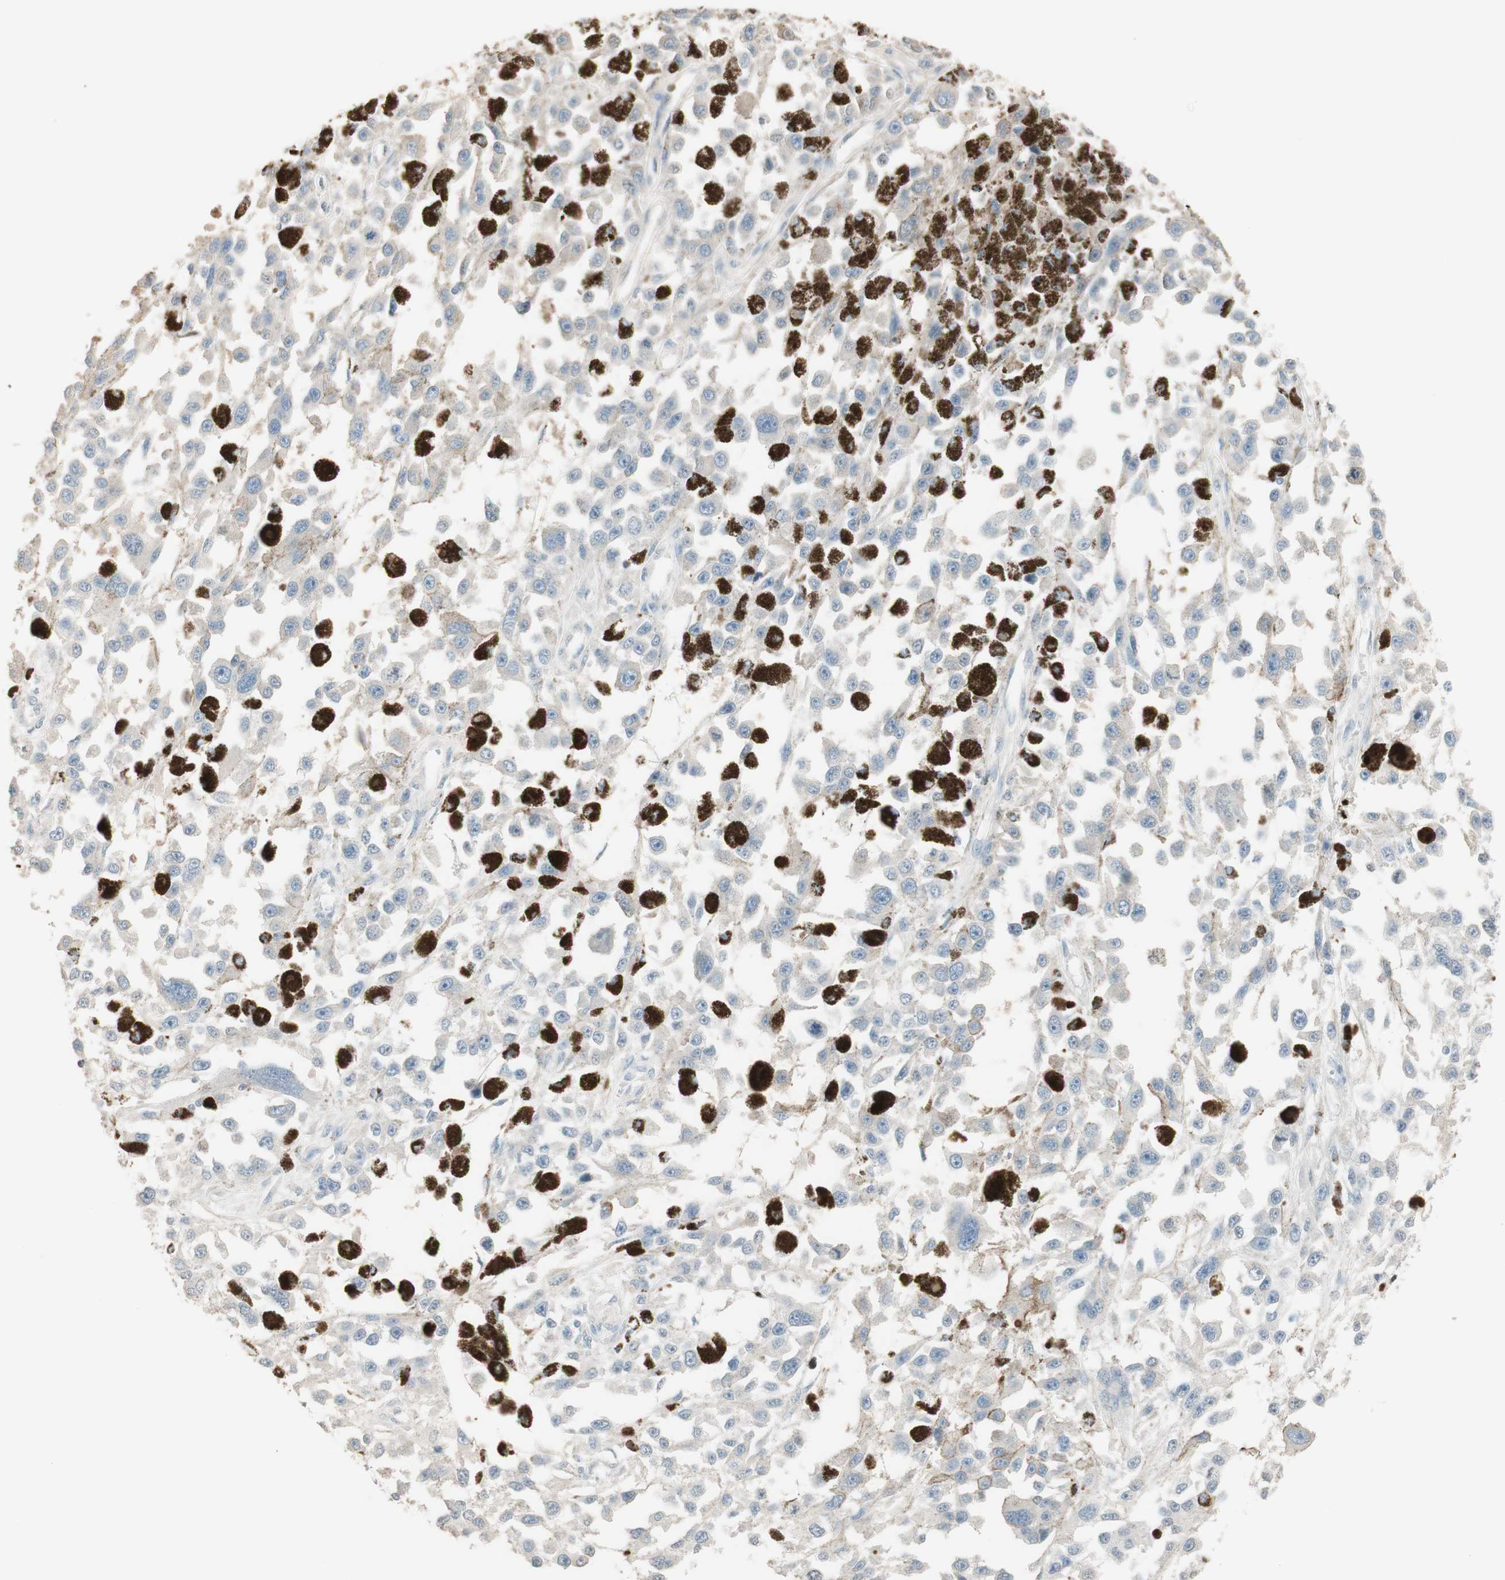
{"staining": {"intensity": "negative", "quantity": "none", "location": "none"}, "tissue": "melanoma", "cell_type": "Tumor cells", "image_type": "cancer", "snomed": [{"axis": "morphology", "description": "Malignant melanoma, Metastatic site"}, {"axis": "topography", "description": "Lymph node"}], "caption": "The histopathology image displays no staining of tumor cells in malignant melanoma (metastatic site).", "gene": "IFNG", "patient": {"sex": "male", "age": 59}}